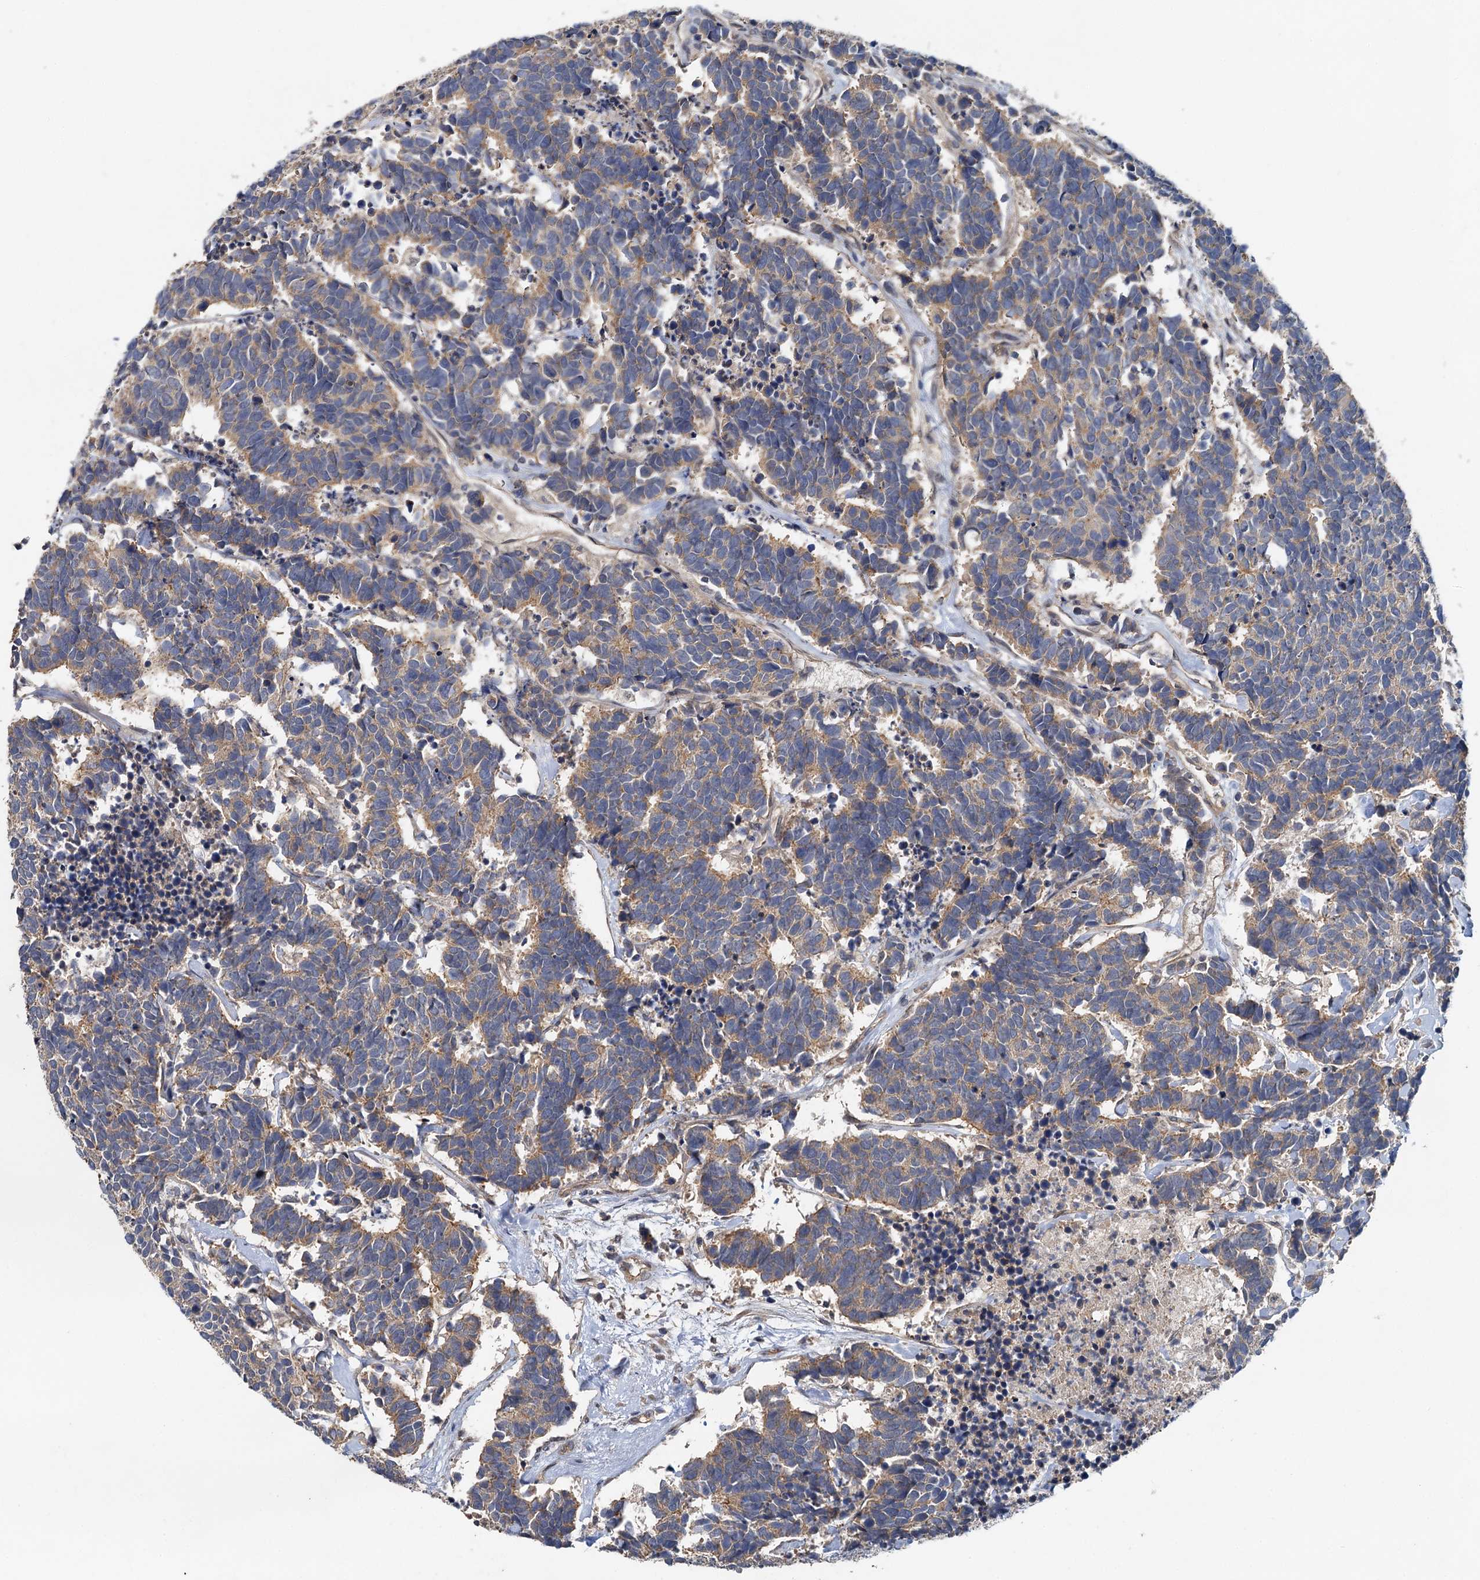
{"staining": {"intensity": "moderate", "quantity": ">75%", "location": "cytoplasmic/membranous"}, "tissue": "carcinoid", "cell_type": "Tumor cells", "image_type": "cancer", "snomed": [{"axis": "morphology", "description": "Carcinoma, NOS"}, {"axis": "morphology", "description": "Carcinoid, malignant, NOS"}, {"axis": "topography", "description": "Urinary bladder"}], "caption": "DAB (3,3'-diaminobenzidine) immunohistochemical staining of human carcinoid exhibits moderate cytoplasmic/membranous protein positivity in about >75% of tumor cells.", "gene": "ZNF324", "patient": {"sex": "male", "age": 57}}